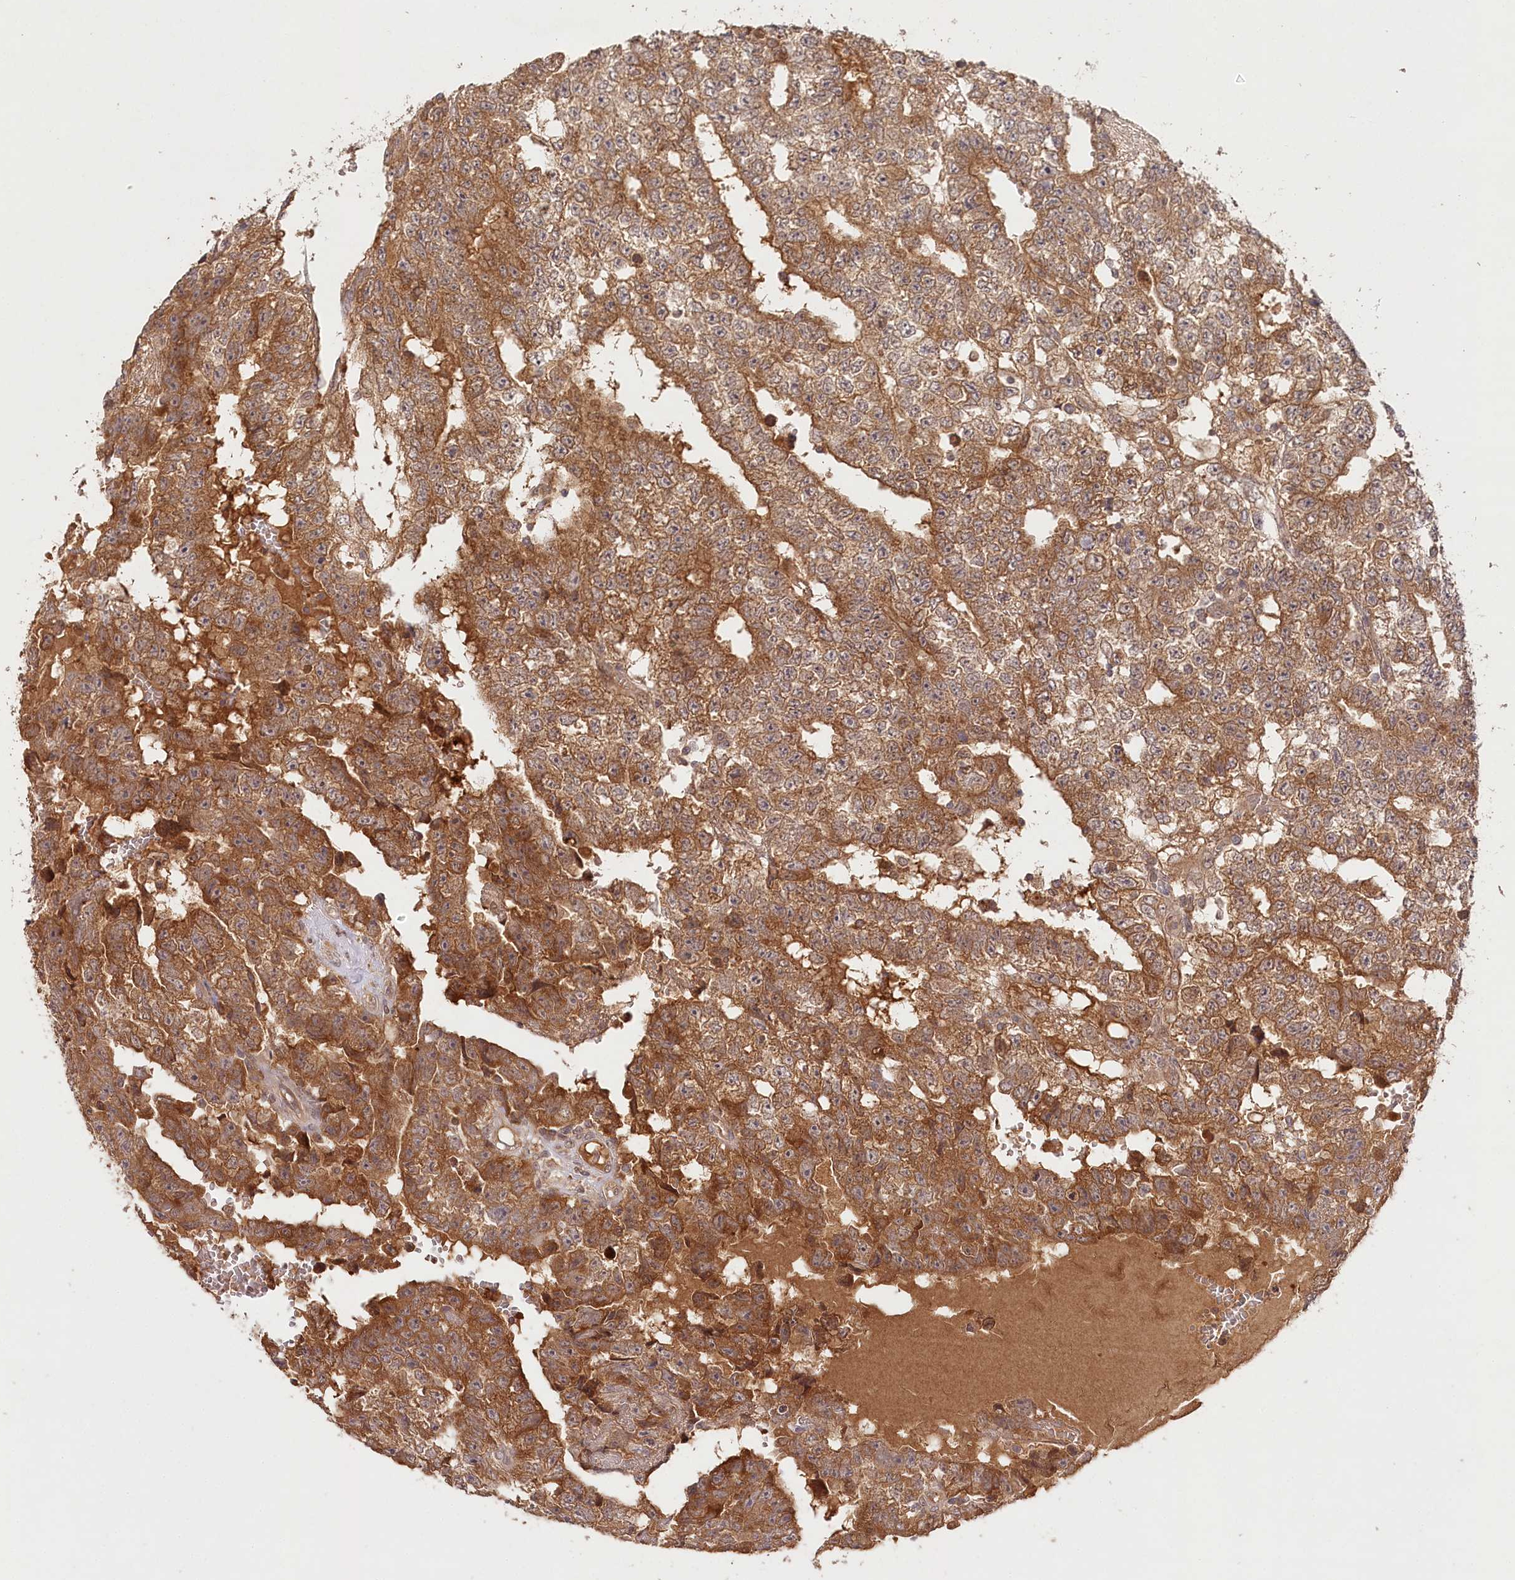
{"staining": {"intensity": "moderate", "quantity": ">75%", "location": "cytoplasmic/membranous"}, "tissue": "testis cancer", "cell_type": "Tumor cells", "image_type": "cancer", "snomed": [{"axis": "morphology", "description": "Carcinoma, Embryonal, NOS"}, {"axis": "topography", "description": "Testis"}], "caption": "IHC histopathology image of embryonal carcinoma (testis) stained for a protein (brown), which shows medium levels of moderate cytoplasmic/membranous positivity in approximately >75% of tumor cells.", "gene": "IRAK1BP1", "patient": {"sex": "male", "age": 25}}